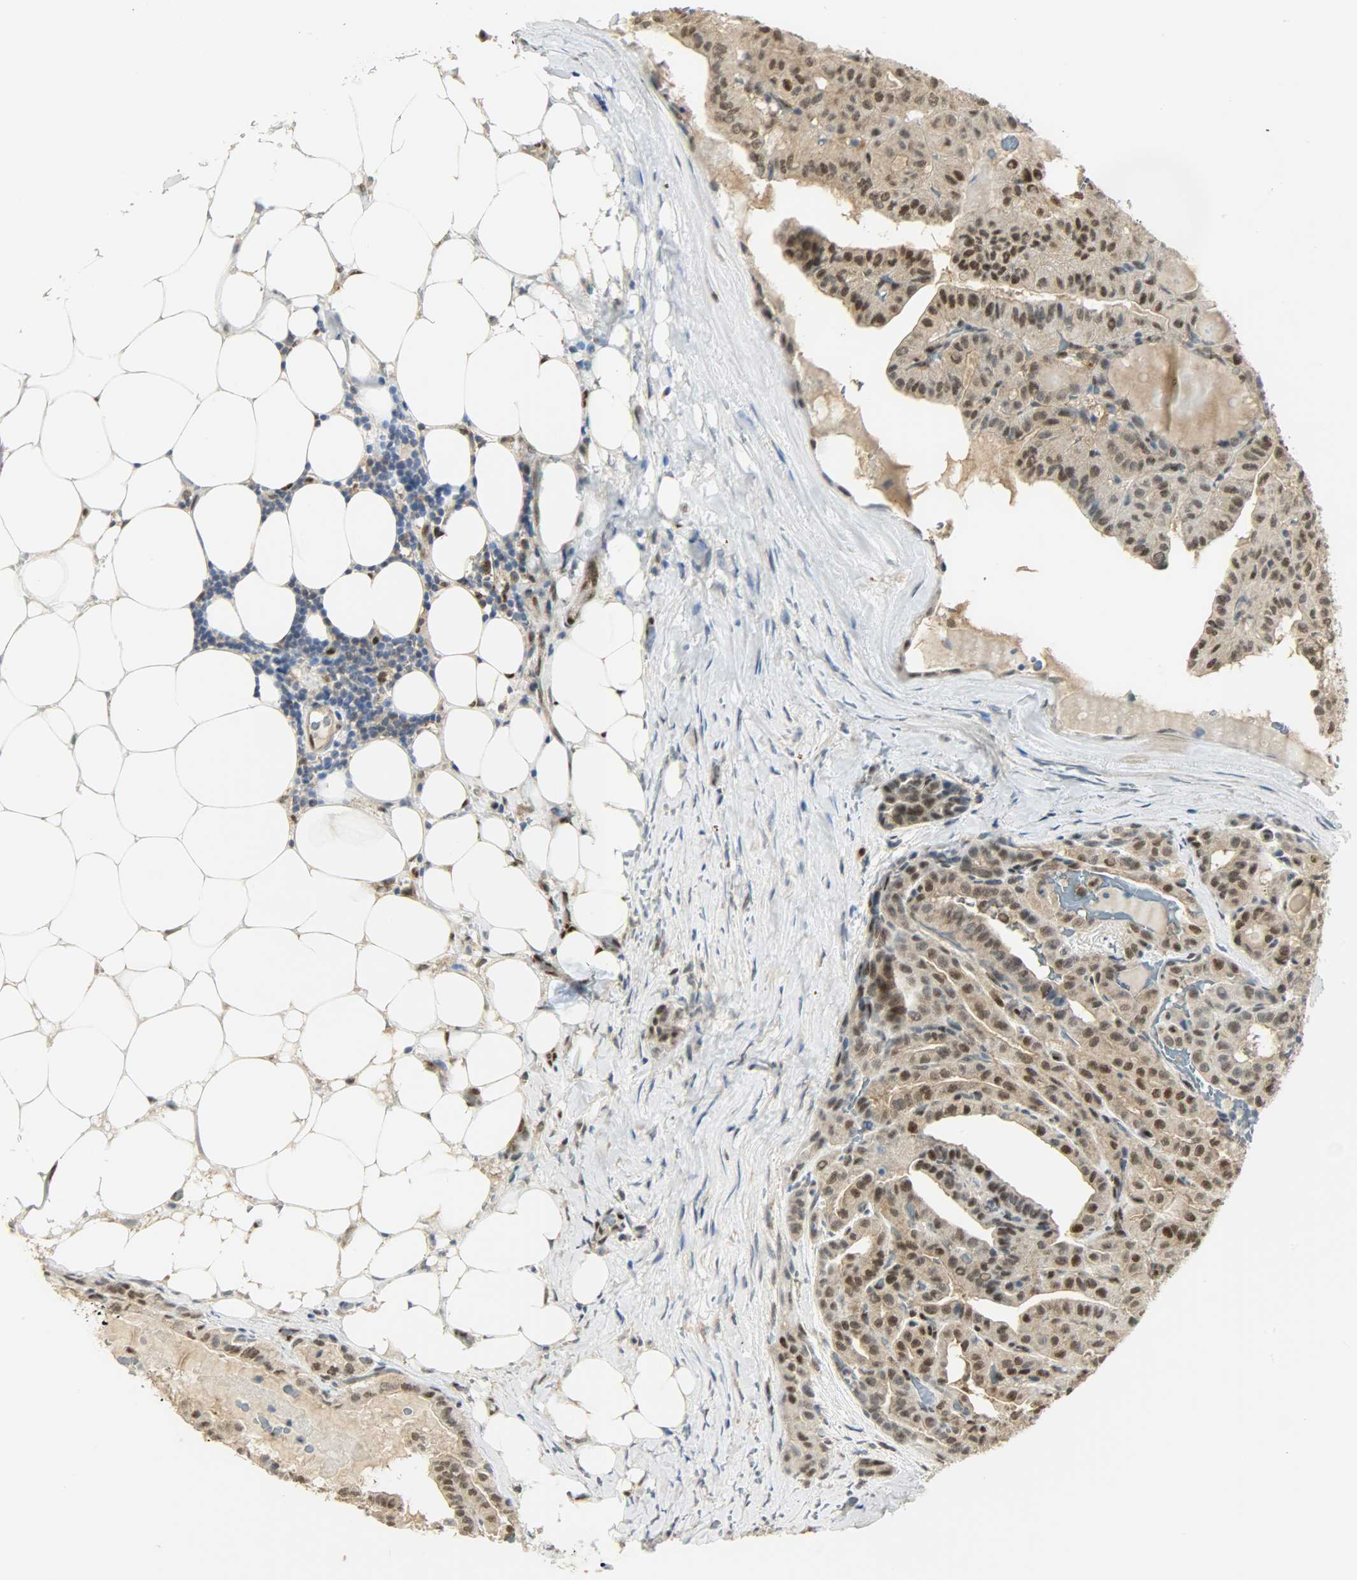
{"staining": {"intensity": "moderate", "quantity": "25%-75%", "location": "cytoplasmic/membranous,nuclear"}, "tissue": "thyroid cancer", "cell_type": "Tumor cells", "image_type": "cancer", "snomed": [{"axis": "morphology", "description": "Papillary adenocarcinoma, NOS"}, {"axis": "topography", "description": "Thyroid gland"}], "caption": "Brown immunohistochemical staining in human thyroid cancer shows moderate cytoplasmic/membranous and nuclear staining in about 25%-75% of tumor cells.", "gene": "NPEPL1", "patient": {"sex": "male", "age": 77}}